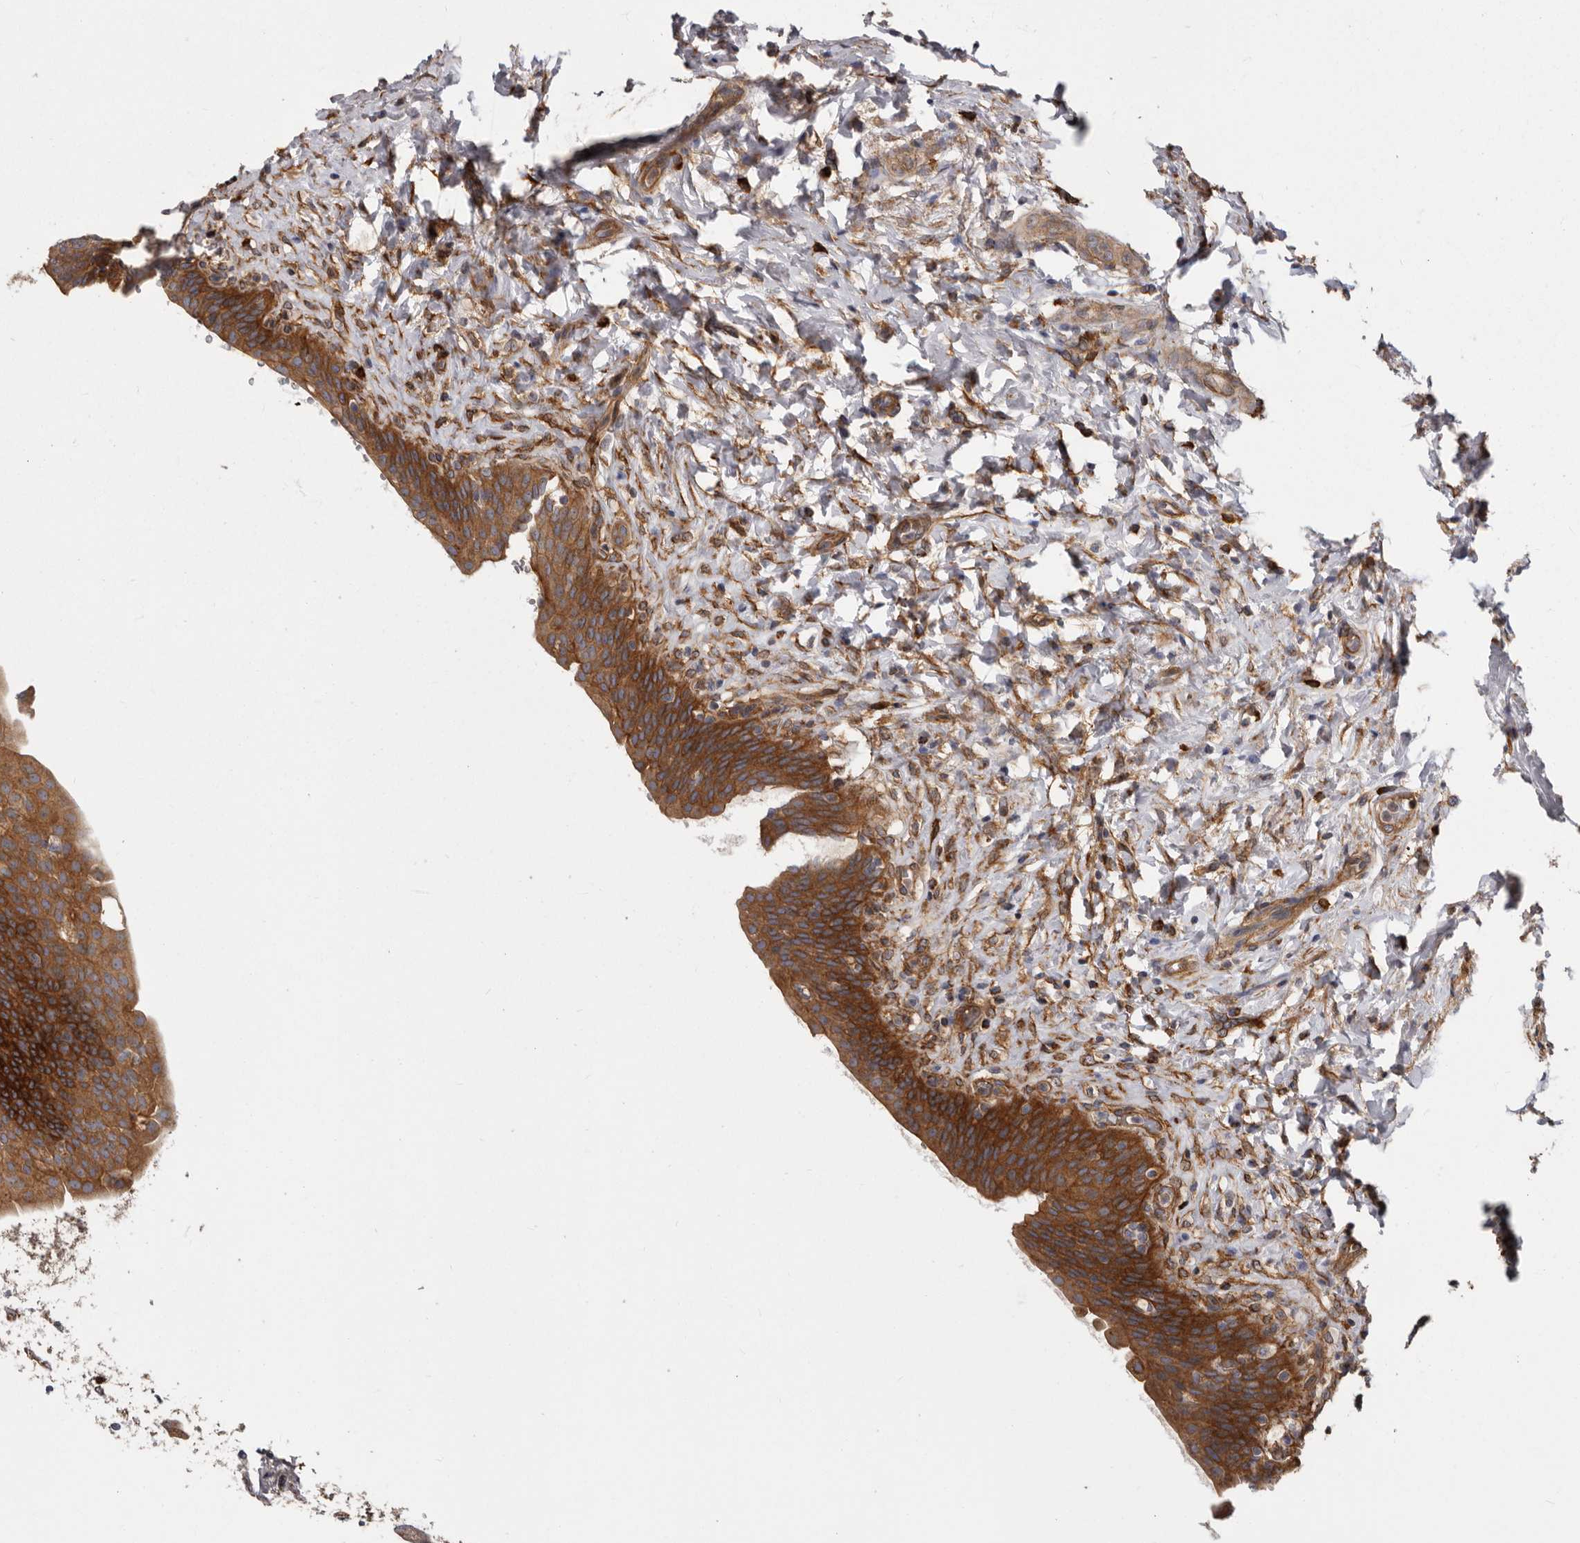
{"staining": {"intensity": "strong", "quantity": ">75%", "location": "cytoplasmic/membranous"}, "tissue": "urinary bladder", "cell_type": "Urothelial cells", "image_type": "normal", "snomed": [{"axis": "morphology", "description": "Normal tissue, NOS"}, {"axis": "topography", "description": "Urinary bladder"}], "caption": "Human urinary bladder stained with a brown dye exhibits strong cytoplasmic/membranous positive positivity in approximately >75% of urothelial cells.", "gene": "ENAH", "patient": {"sex": "male", "age": 83}}